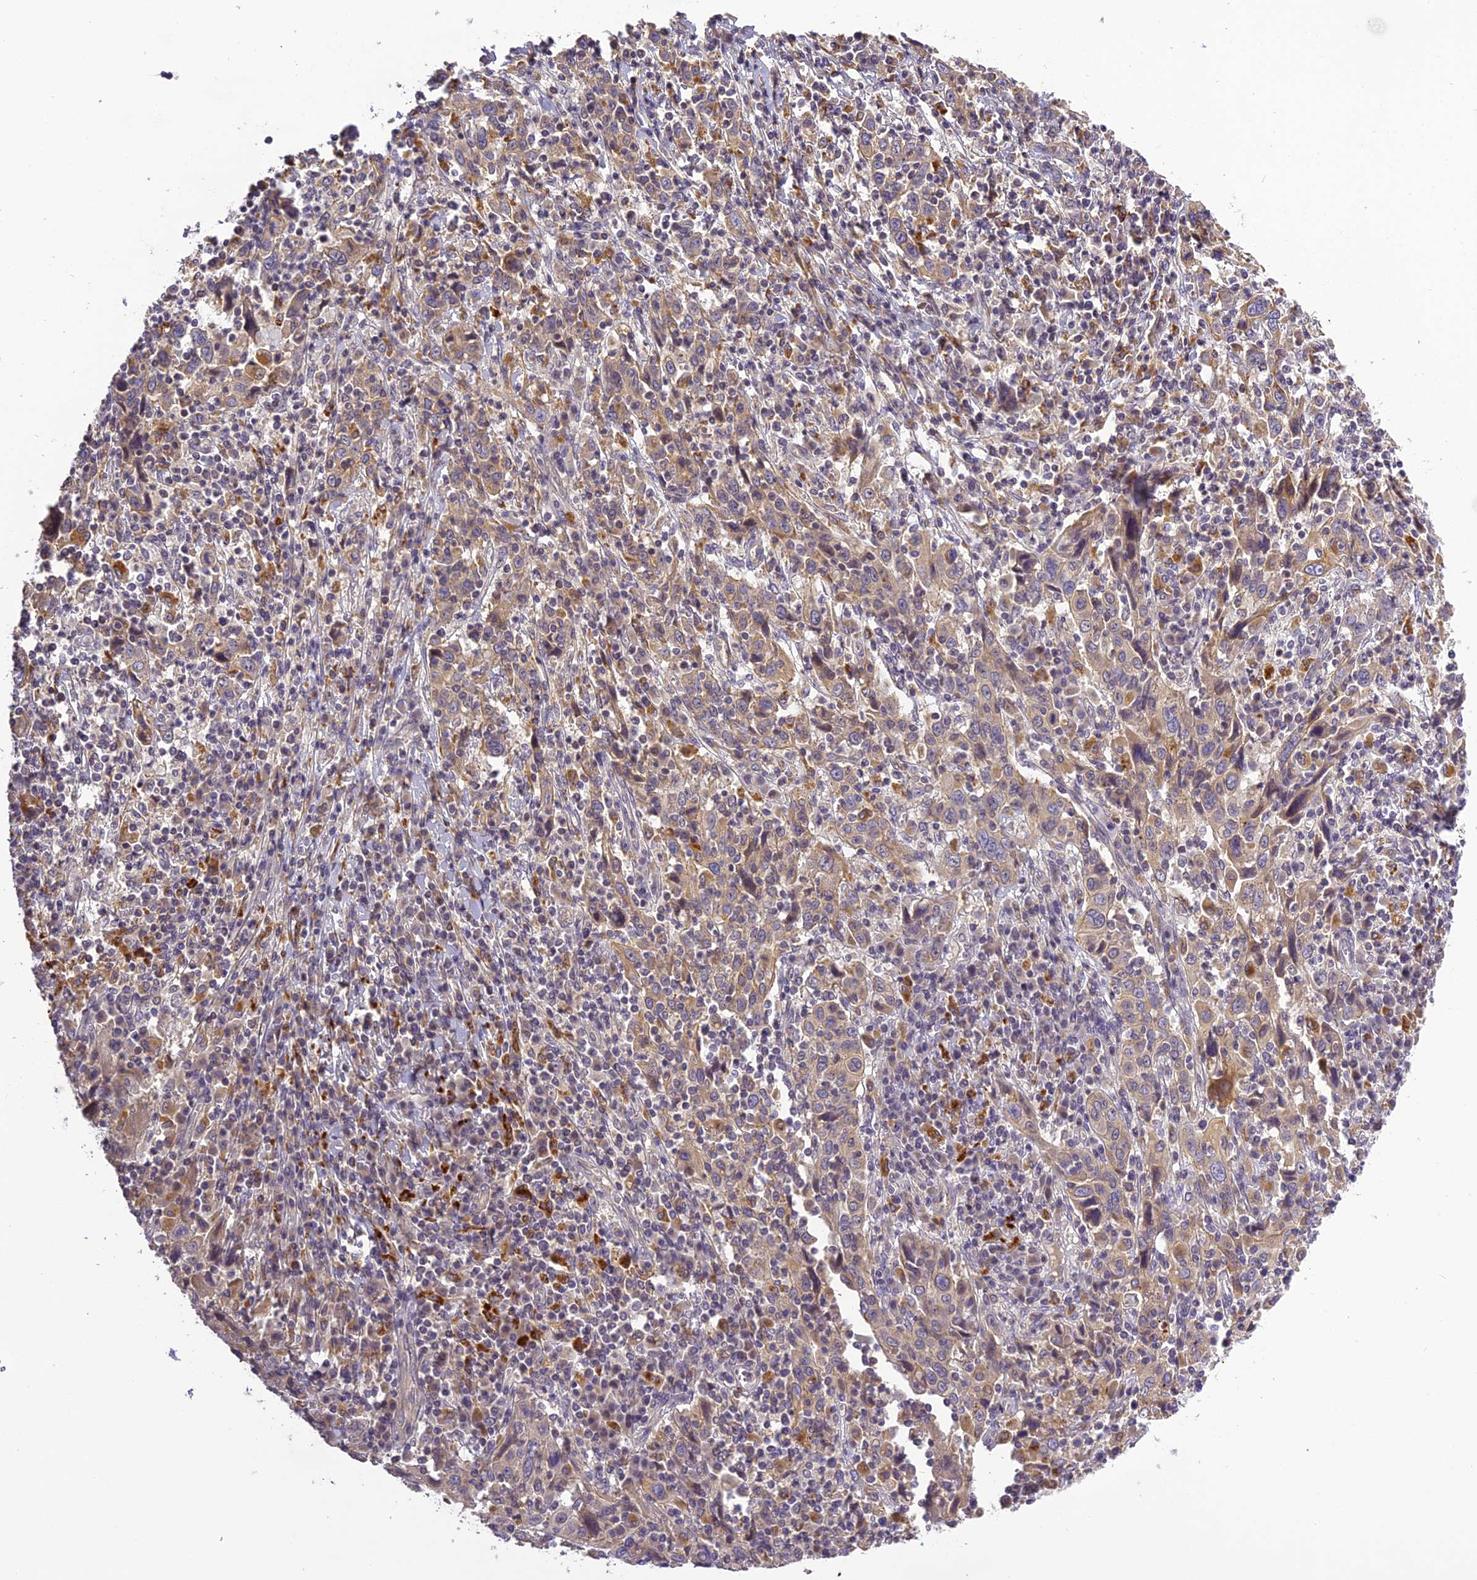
{"staining": {"intensity": "moderate", "quantity": ">75%", "location": "cytoplasmic/membranous"}, "tissue": "cervical cancer", "cell_type": "Tumor cells", "image_type": "cancer", "snomed": [{"axis": "morphology", "description": "Squamous cell carcinoma, NOS"}, {"axis": "topography", "description": "Cervix"}], "caption": "This micrograph displays squamous cell carcinoma (cervical) stained with immunohistochemistry (IHC) to label a protein in brown. The cytoplasmic/membranous of tumor cells show moderate positivity for the protein. Nuclei are counter-stained blue.", "gene": "FNIP2", "patient": {"sex": "female", "age": 46}}